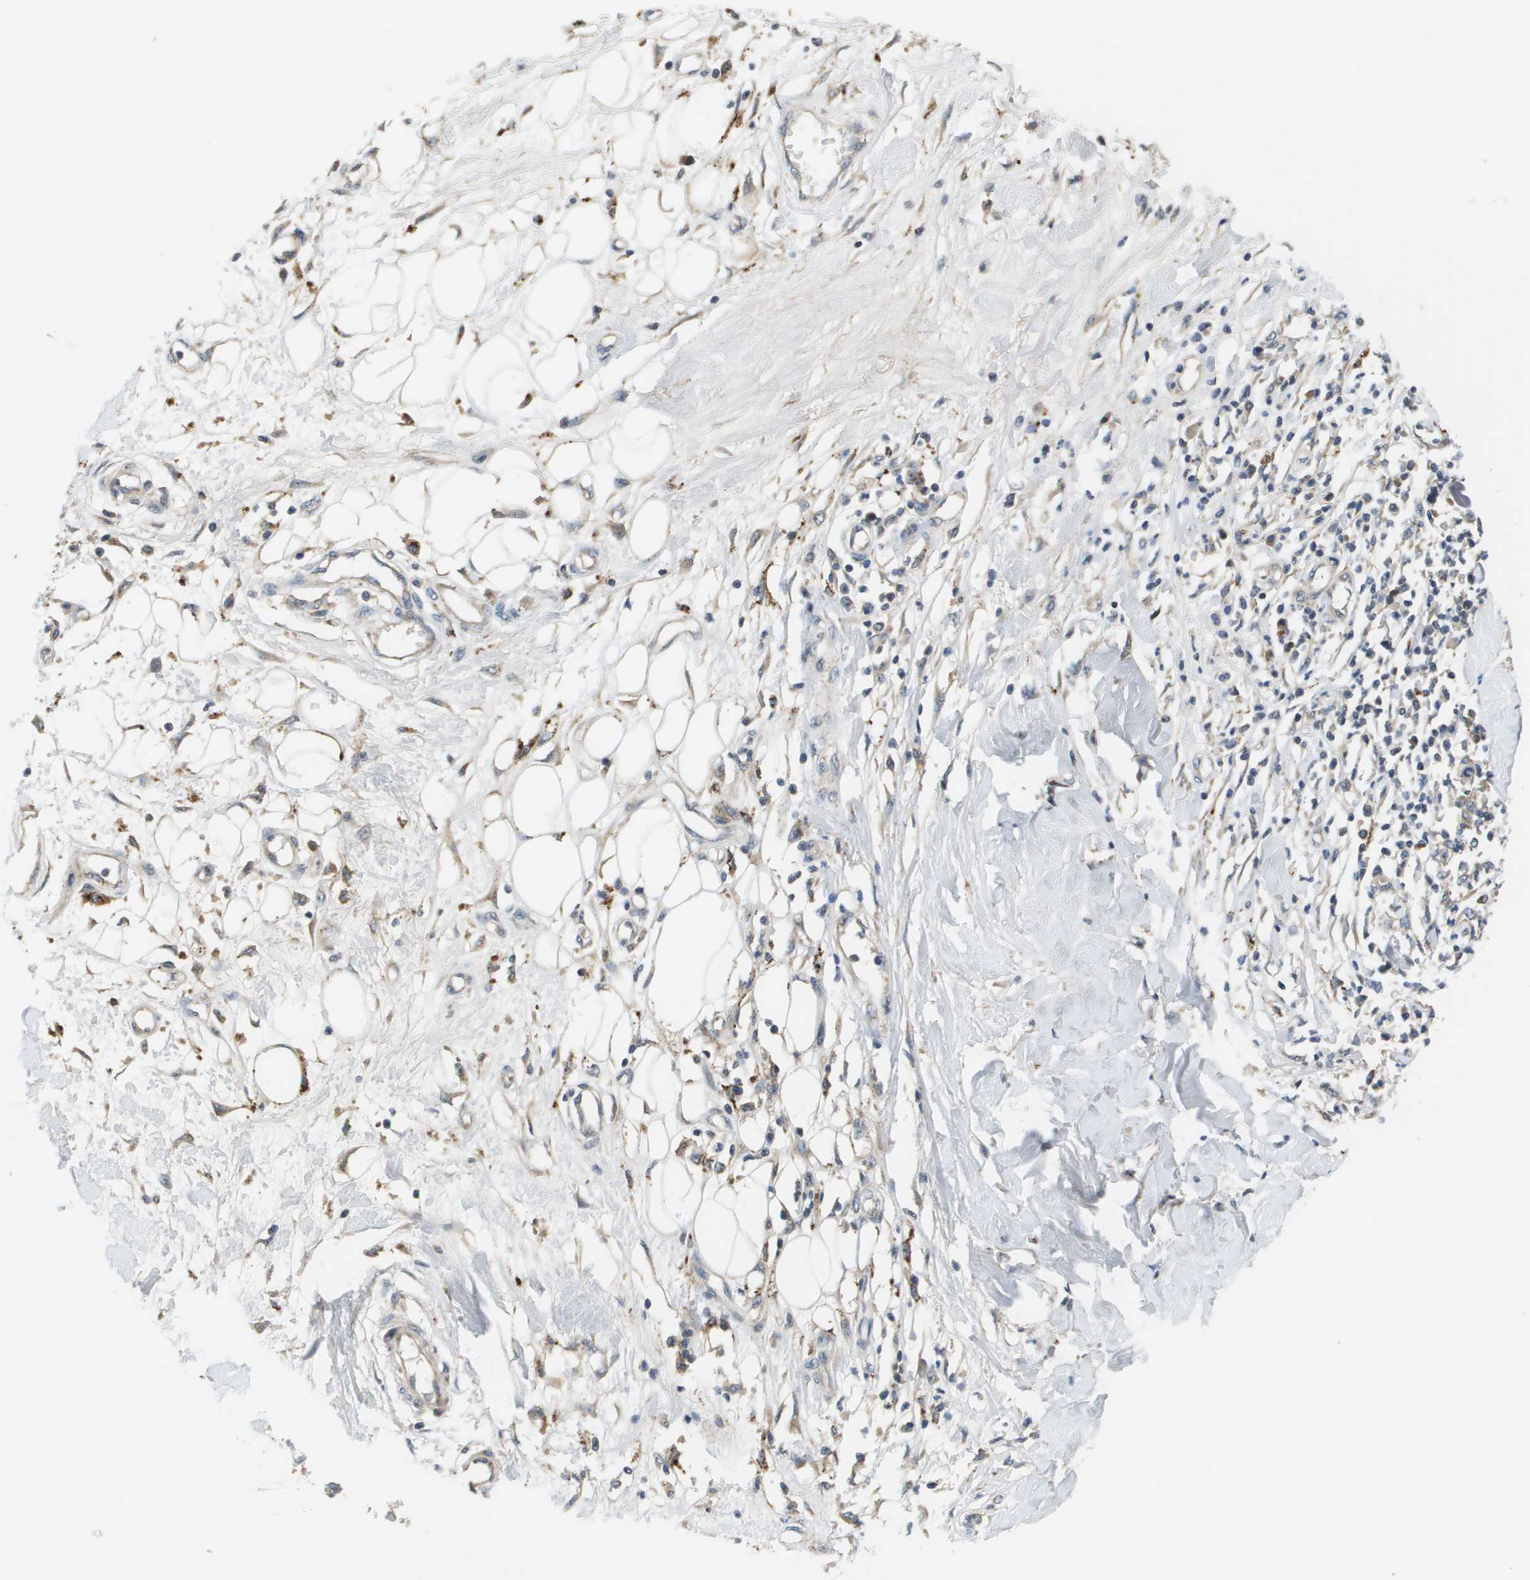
{"staining": {"intensity": "moderate", "quantity": ">75%", "location": "cytoplasmic/membranous"}, "tissue": "adipose tissue", "cell_type": "Adipocytes", "image_type": "normal", "snomed": [{"axis": "morphology", "description": "Normal tissue, NOS"}, {"axis": "morphology", "description": "Squamous cell carcinoma, NOS"}, {"axis": "topography", "description": "Skin"}, {"axis": "topography", "description": "Peripheral nerve tissue"}], "caption": "Adipose tissue stained for a protein (brown) shows moderate cytoplasmic/membranous positive staining in approximately >75% of adipocytes.", "gene": "SLC25A20", "patient": {"sex": "male", "age": 83}}